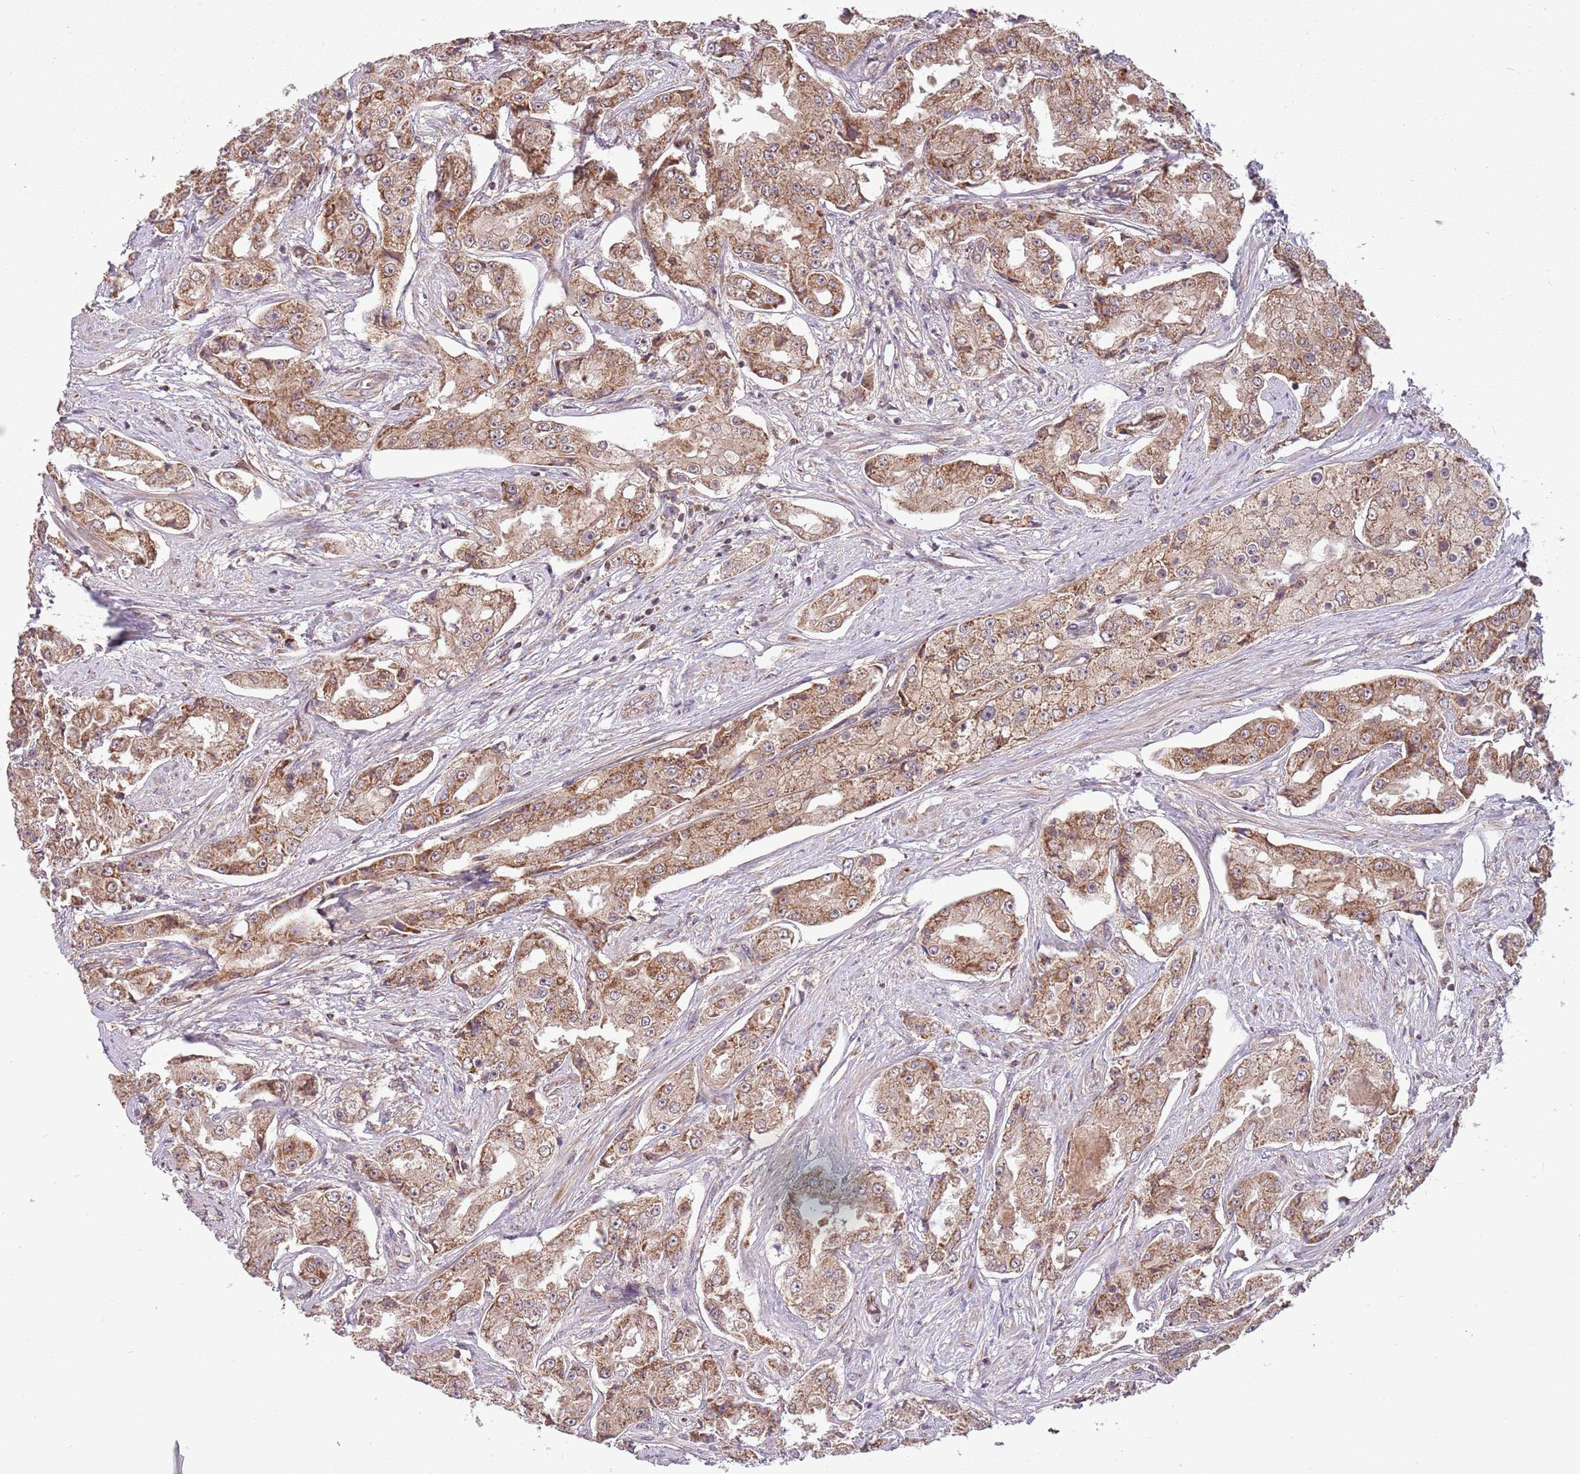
{"staining": {"intensity": "moderate", "quantity": ">75%", "location": "cytoplasmic/membranous"}, "tissue": "prostate cancer", "cell_type": "Tumor cells", "image_type": "cancer", "snomed": [{"axis": "morphology", "description": "Adenocarcinoma, High grade"}, {"axis": "topography", "description": "Prostate"}], "caption": "Brown immunohistochemical staining in human prostate cancer (high-grade adenocarcinoma) demonstrates moderate cytoplasmic/membranous staining in about >75% of tumor cells.", "gene": "RNF181", "patient": {"sex": "male", "age": 73}}